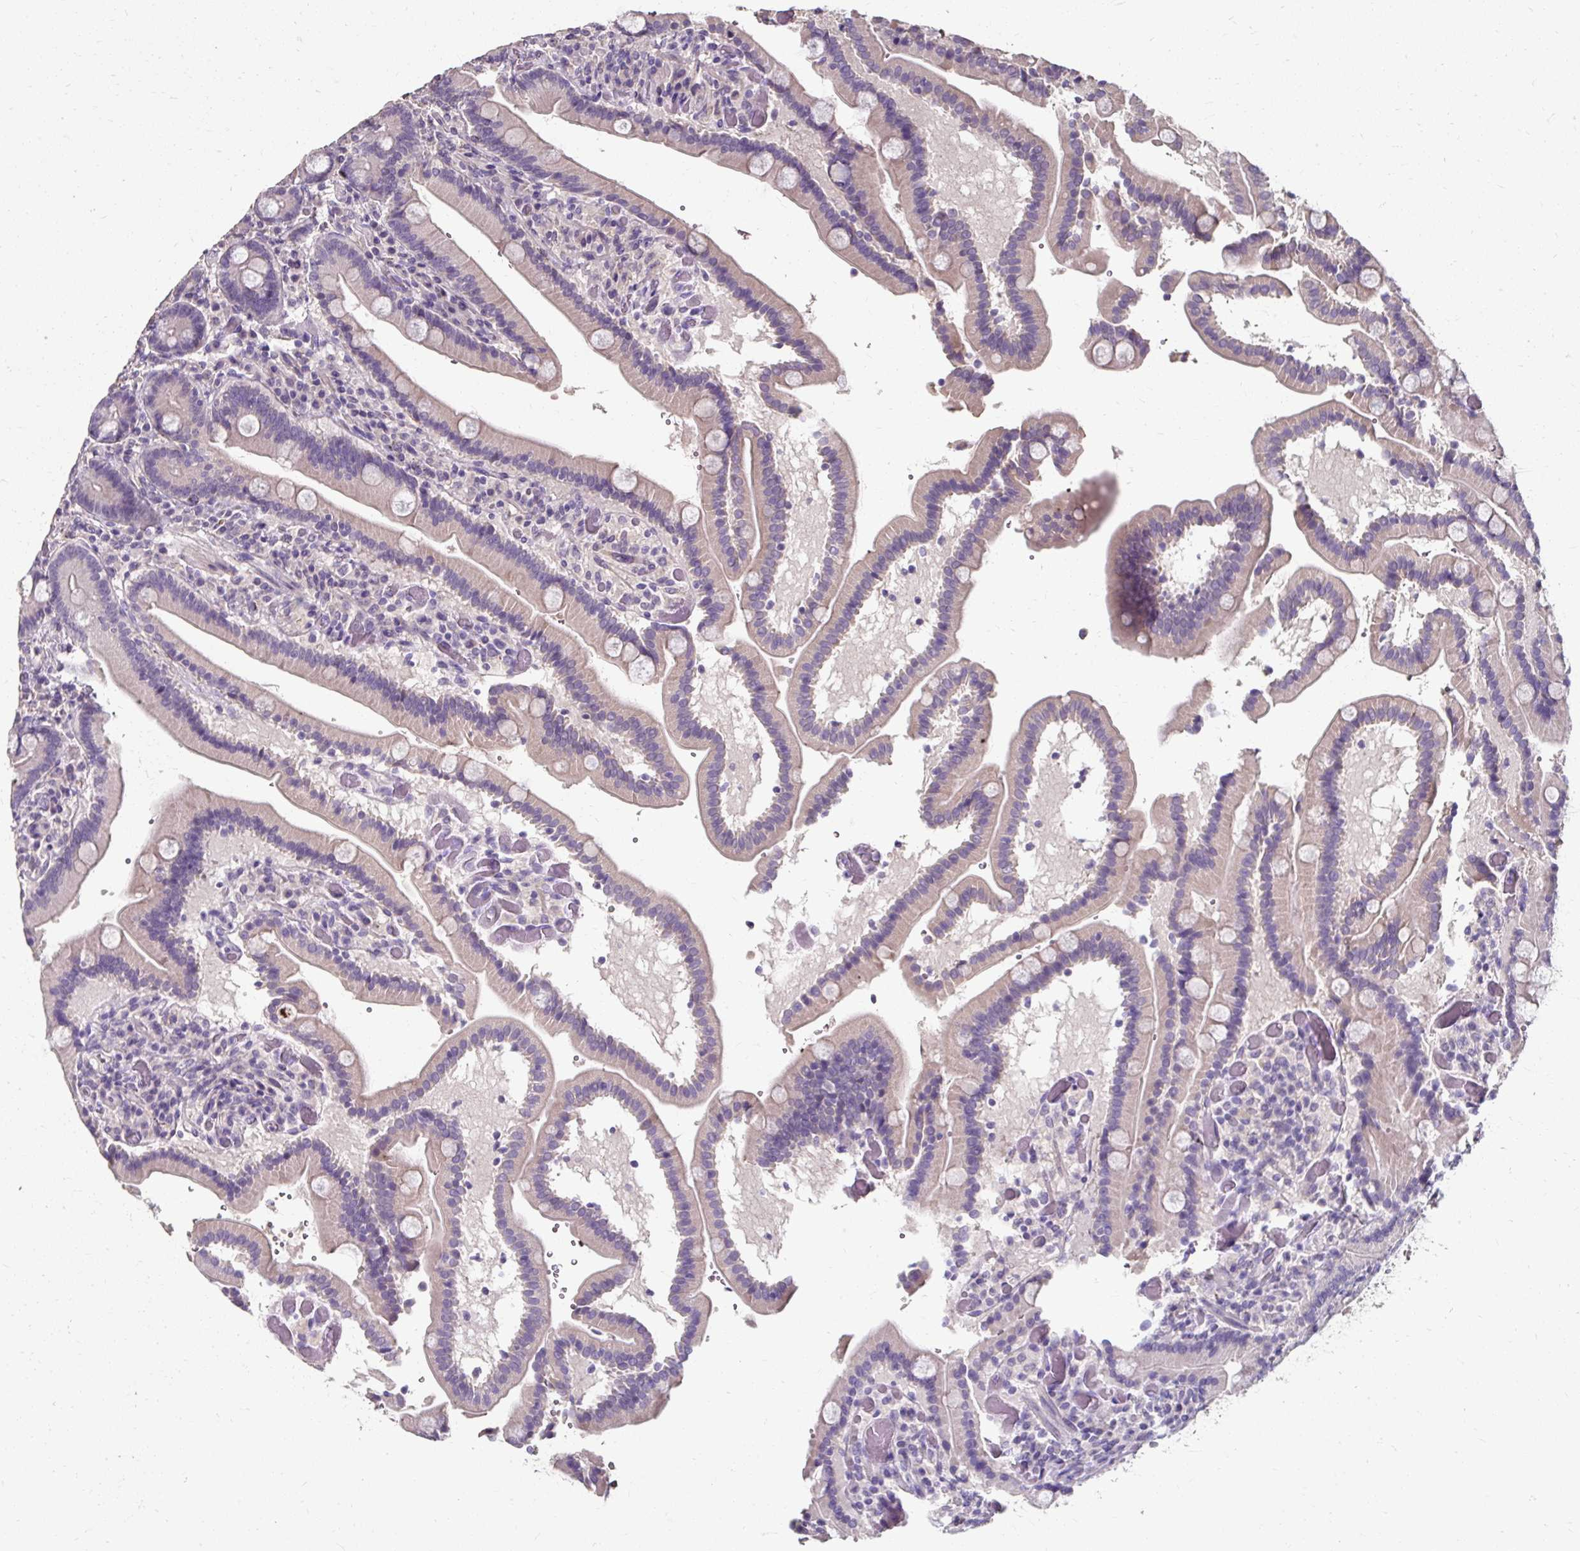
{"staining": {"intensity": "weak", "quantity": "<25%", "location": "cytoplasmic/membranous"}, "tissue": "duodenum", "cell_type": "Glandular cells", "image_type": "normal", "snomed": [{"axis": "morphology", "description": "Normal tissue, NOS"}, {"axis": "topography", "description": "Duodenum"}], "caption": "Photomicrograph shows no significant protein expression in glandular cells of normal duodenum. (Stains: DAB (3,3'-diaminobenzidine) IHC with hematoxylin counter stain, Microscopy: brightfield microscopy at high magnification).", "gene": "KLHL24", "patient": {"sex": "female", "age": 62}}